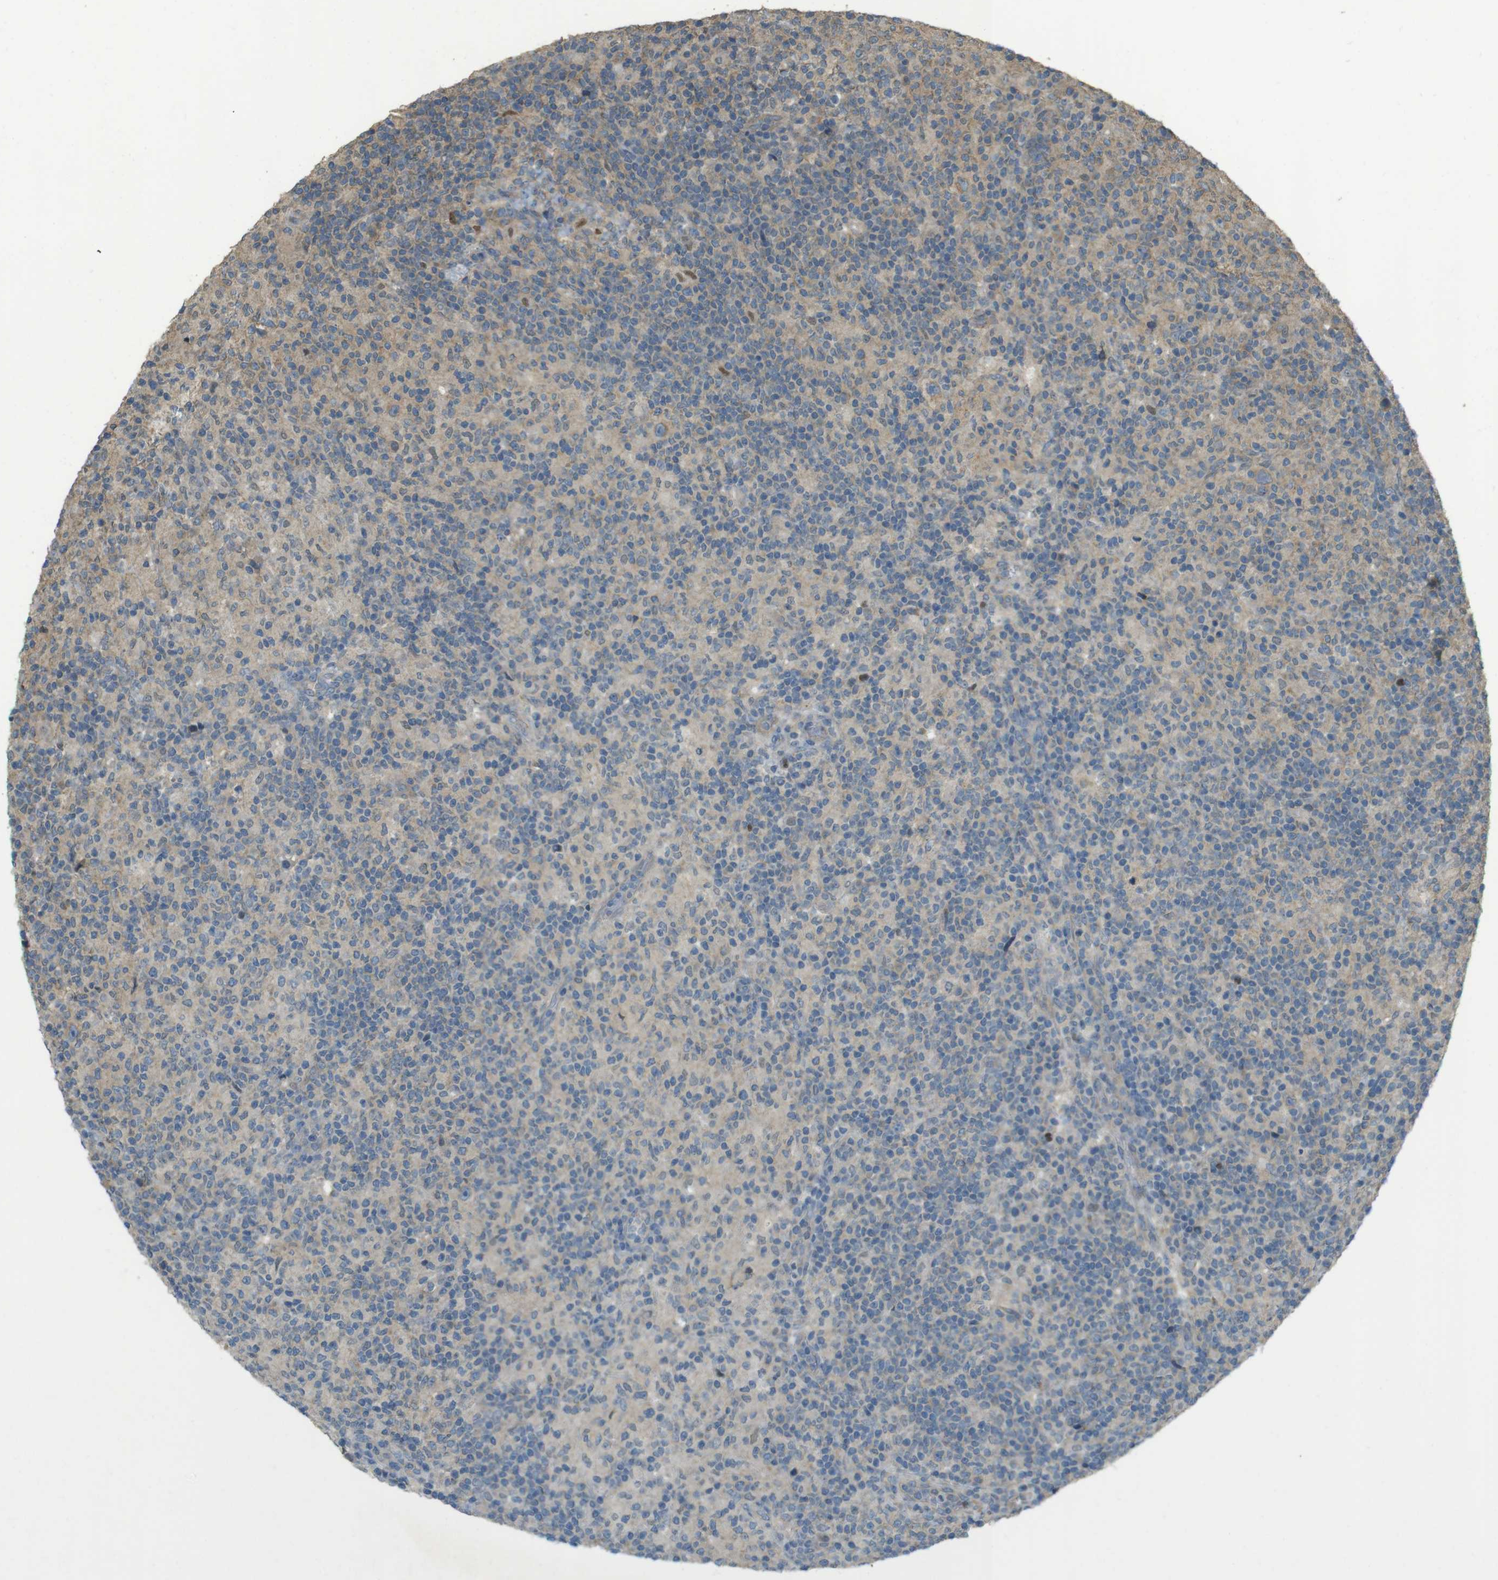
{"staining": {"intensity": "weak", "quantity": "25%-75%", "location": "cytoplasmic/membranous"}, "tissue": "lymphoma", "cell_type": "Tumor cells", "image_type": "cancer", "snomed": [{"axis": "morphology", "description": "Hodgkin's disease, NOS"}, {"axis": "topography", "description": "Lymph node"}], "caption": "Tumor cells display weak cytoplasmic/membranous staining in approximately 25%-75% of cells in Hodgkin's disease.", "gene": "ZDHHC20", "patient": {"sex": "male", "age": 70}}